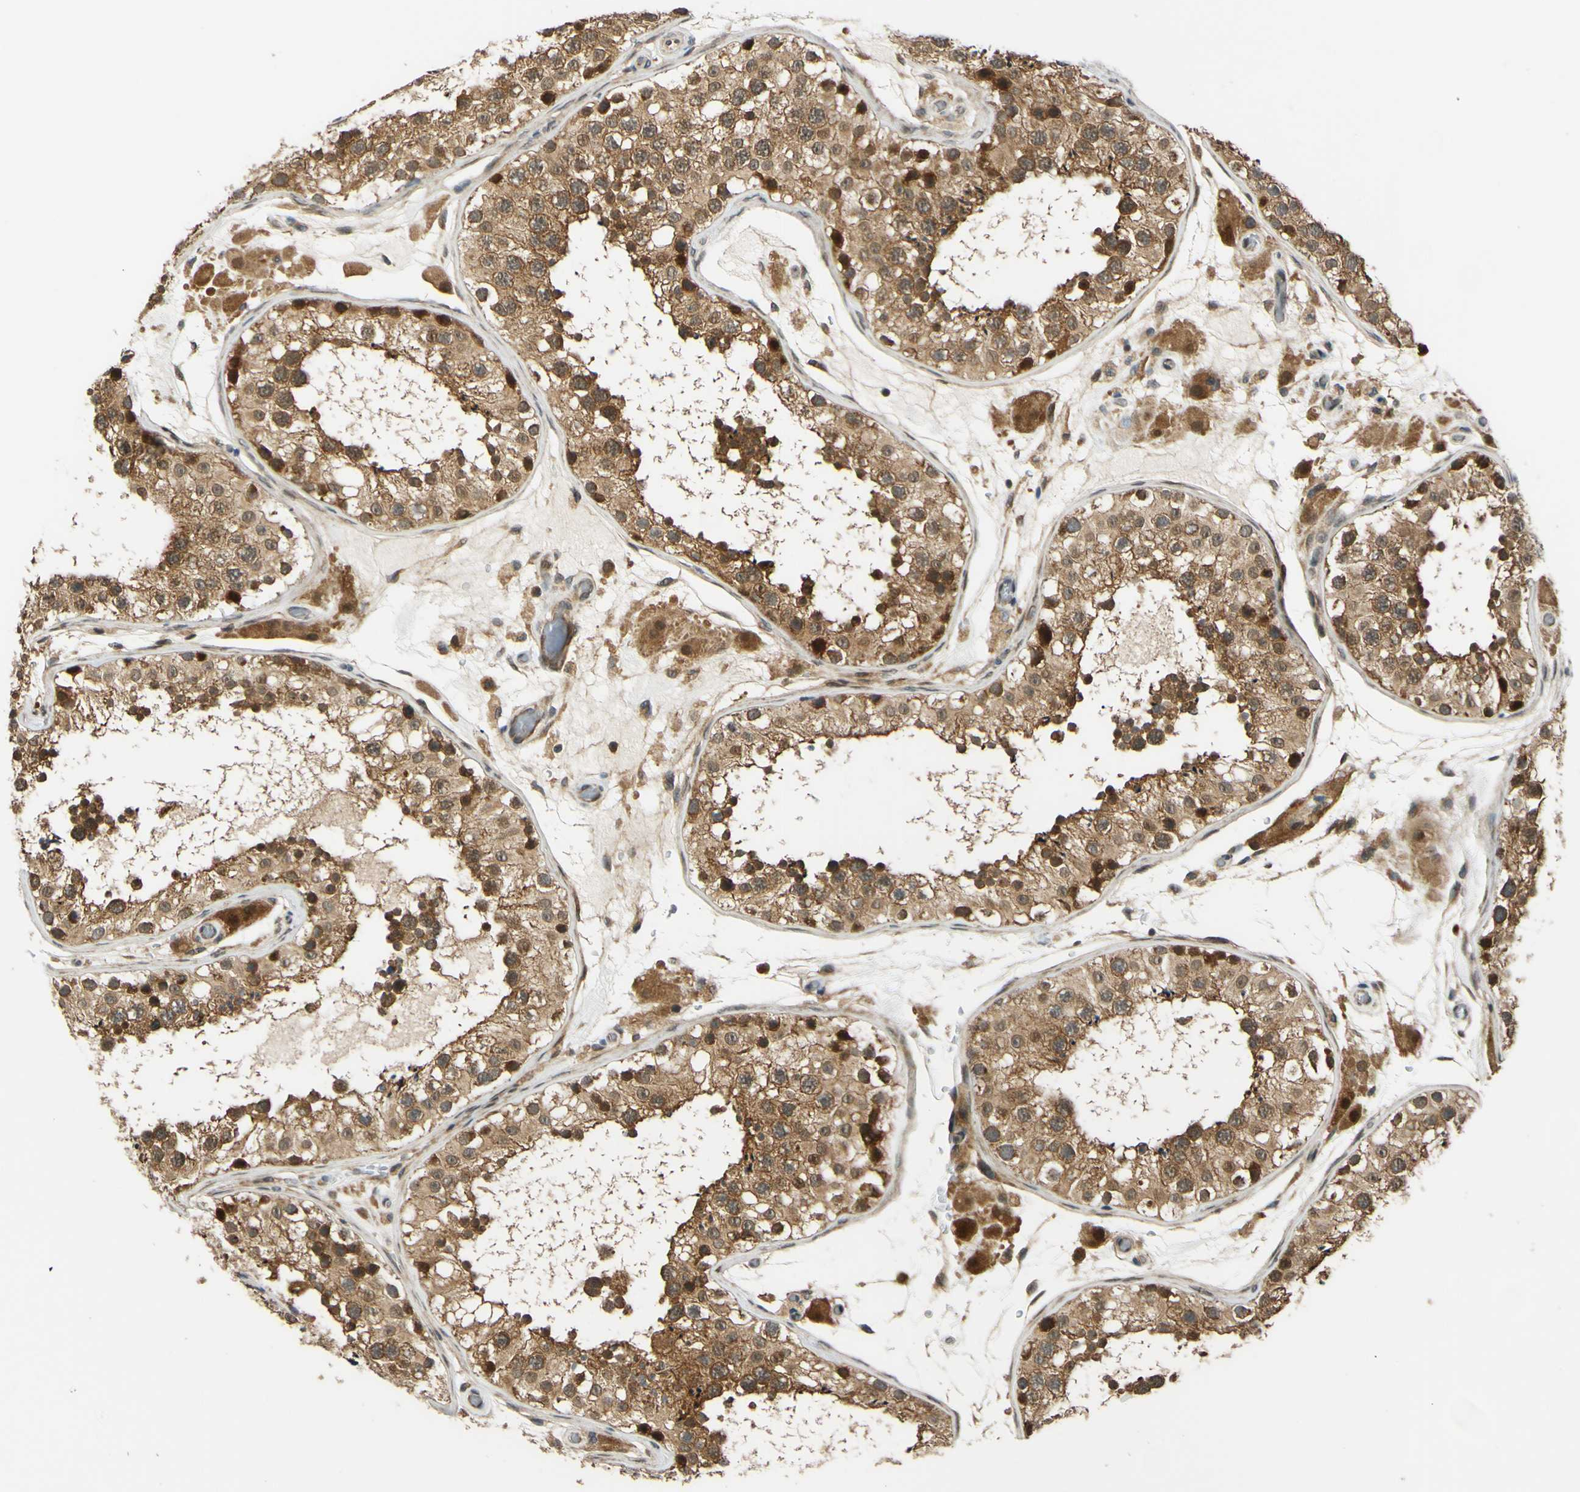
{"staining": {"intensity": "strong", "quantity": ">75%", "location": "cytoplasmic/membranous,nuclear"}, "tissue": "testis", "cell_type": "Cells in seminiferous ducts", "image_type": "normal", "snomed": [{"axis": "morphology", "description": "Normal tissue, NOS"}, {"axis": "topography", "description": "Testis"}, {"axis": "topography", "description": "Epididymis"}], "caption": "Immunohistochemical staining of benign testis exhibits high levels of strong cytoplasmic/membranous,nuclear staining in about >75% of cells in seminiferous ducts.", "gene": "ABCC8", "patient": {"sex": "male", "age": 26}}